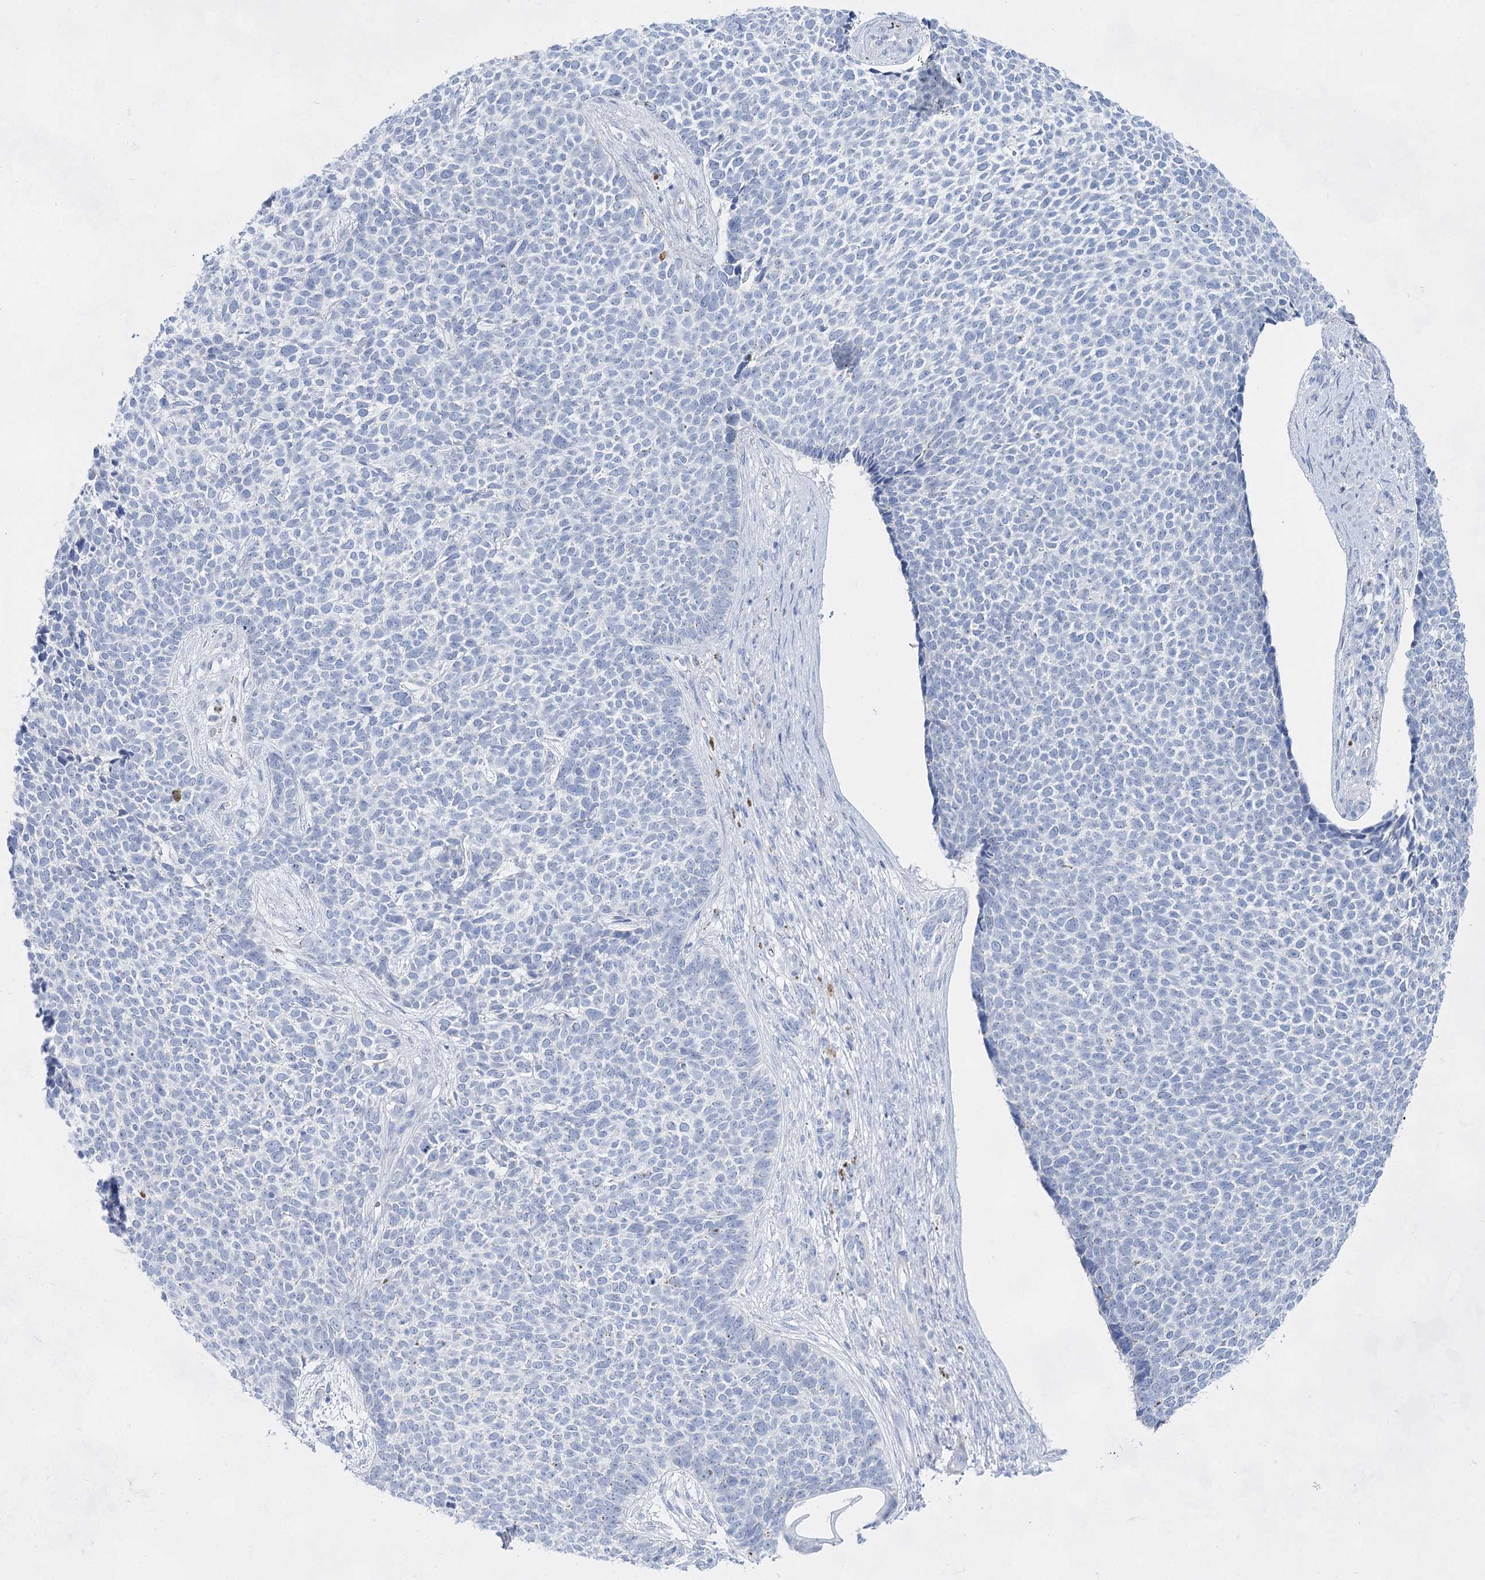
{"staining": {"intensity": "negative", "quantity": "none", "location": "none"}, "tissue": "skin cancer", "cell_type": "Tumor cells", "image_type": "cancer", "snomed": [{"axis": "morphology", "description": "Basal cell carcinoma"}, {"axis": "topography", "description": "Skin"}], "caption": "This histopathology image is of skin cancer stained with immunohistochemistry to label a protein in brown with the nuclei are counter-stained blue. There is no staining in tumor cells.", "gene": "ACRV1", "patient": {"sex": "female", "age": 84}}